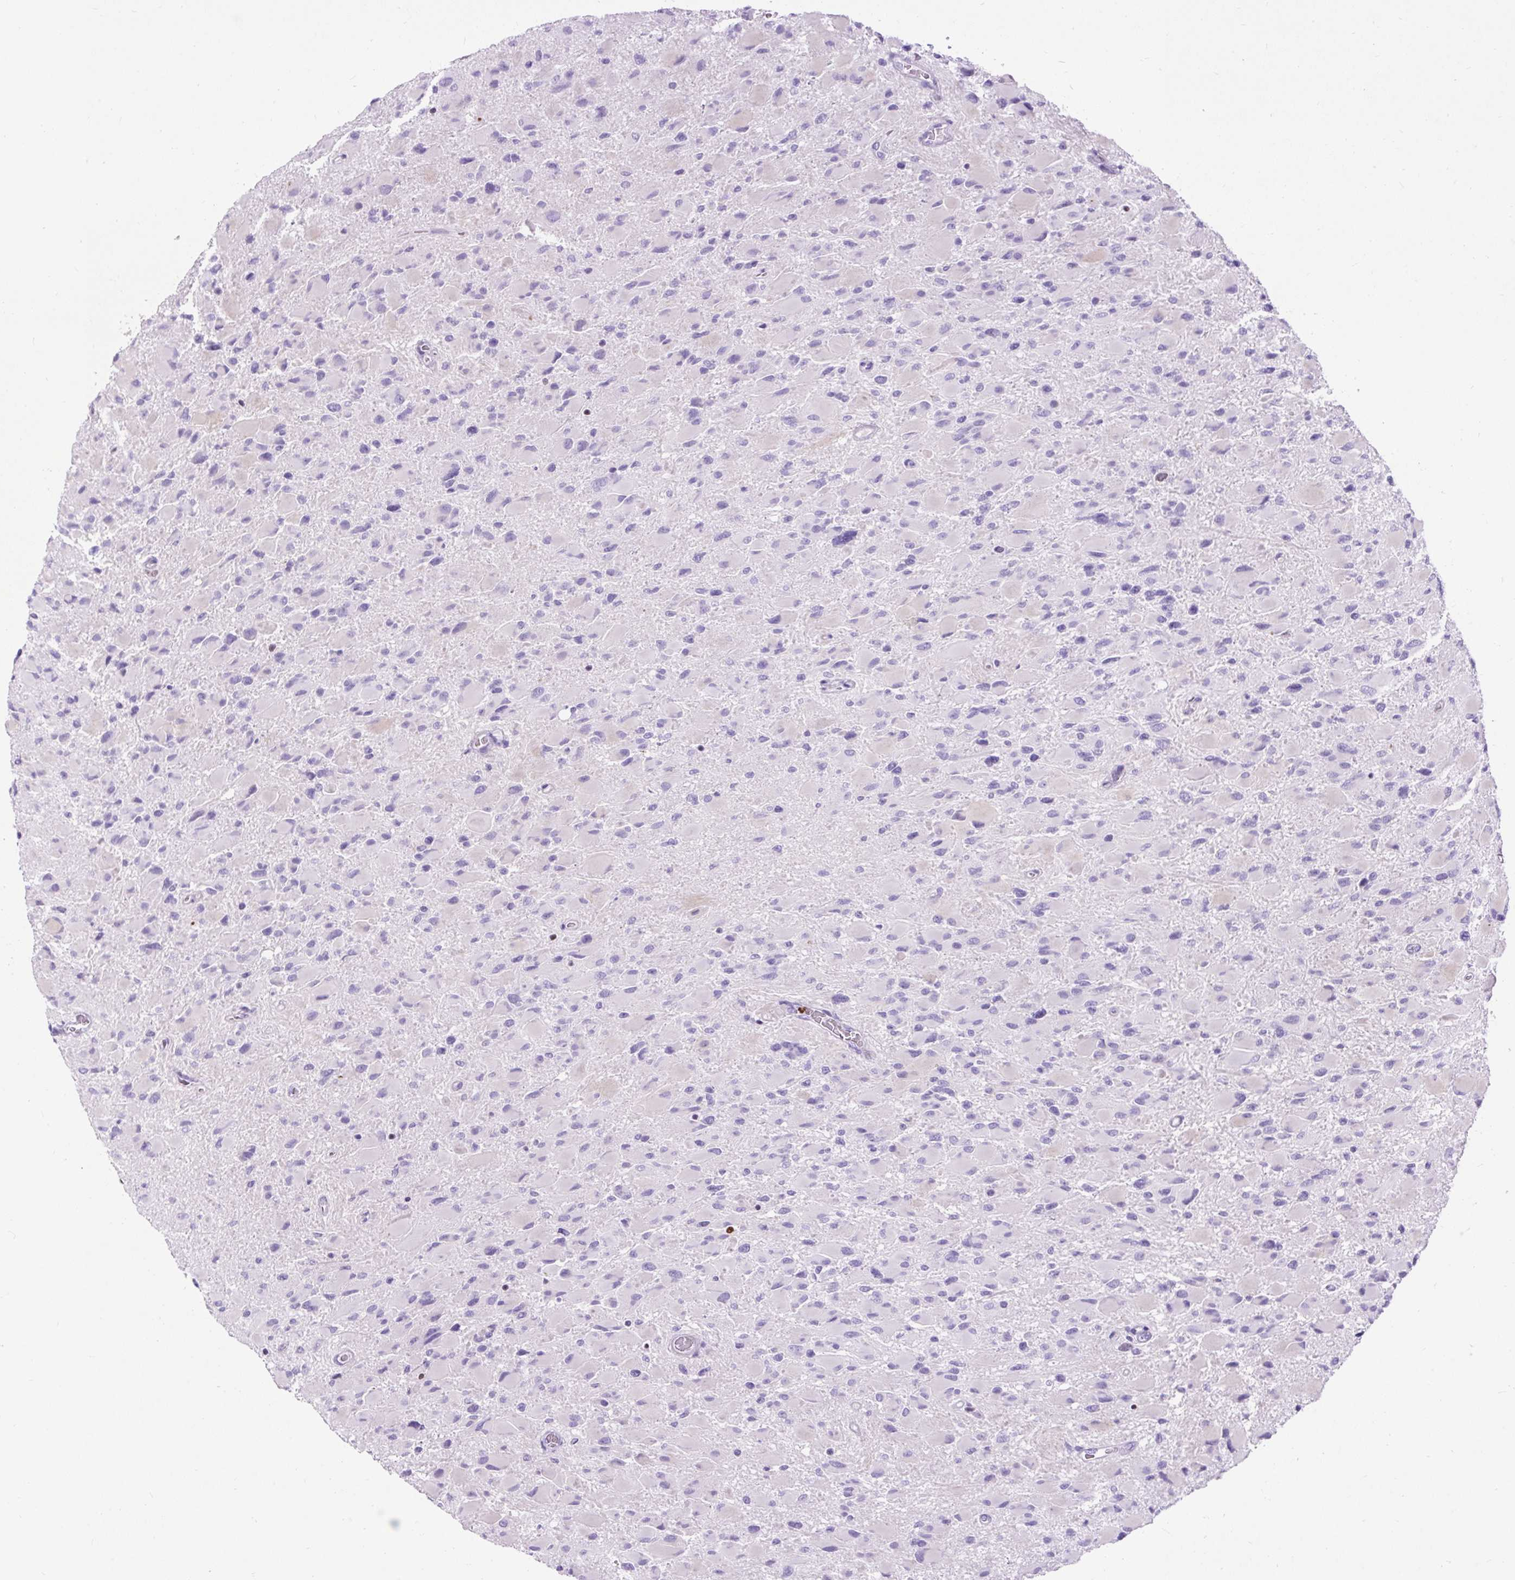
{"staining": {"intensity": "negative", "quantity": "none", "location": "none"}, "tissue": "glioma", "cell_type": "Tumor cells", "image_type": "cancer", "snomed": [{"axis": "morphology", "description": "Glioma, malignant, High grade"}, {"axis": "topography", "description": "Cerebral cortex"}], "caption": "Histopathology image shows no significant protein positivity in tumor cells of malignant glioma (high-grade).", "gene": "SPC24", "patient": {"sex": "female", "age": 36}}